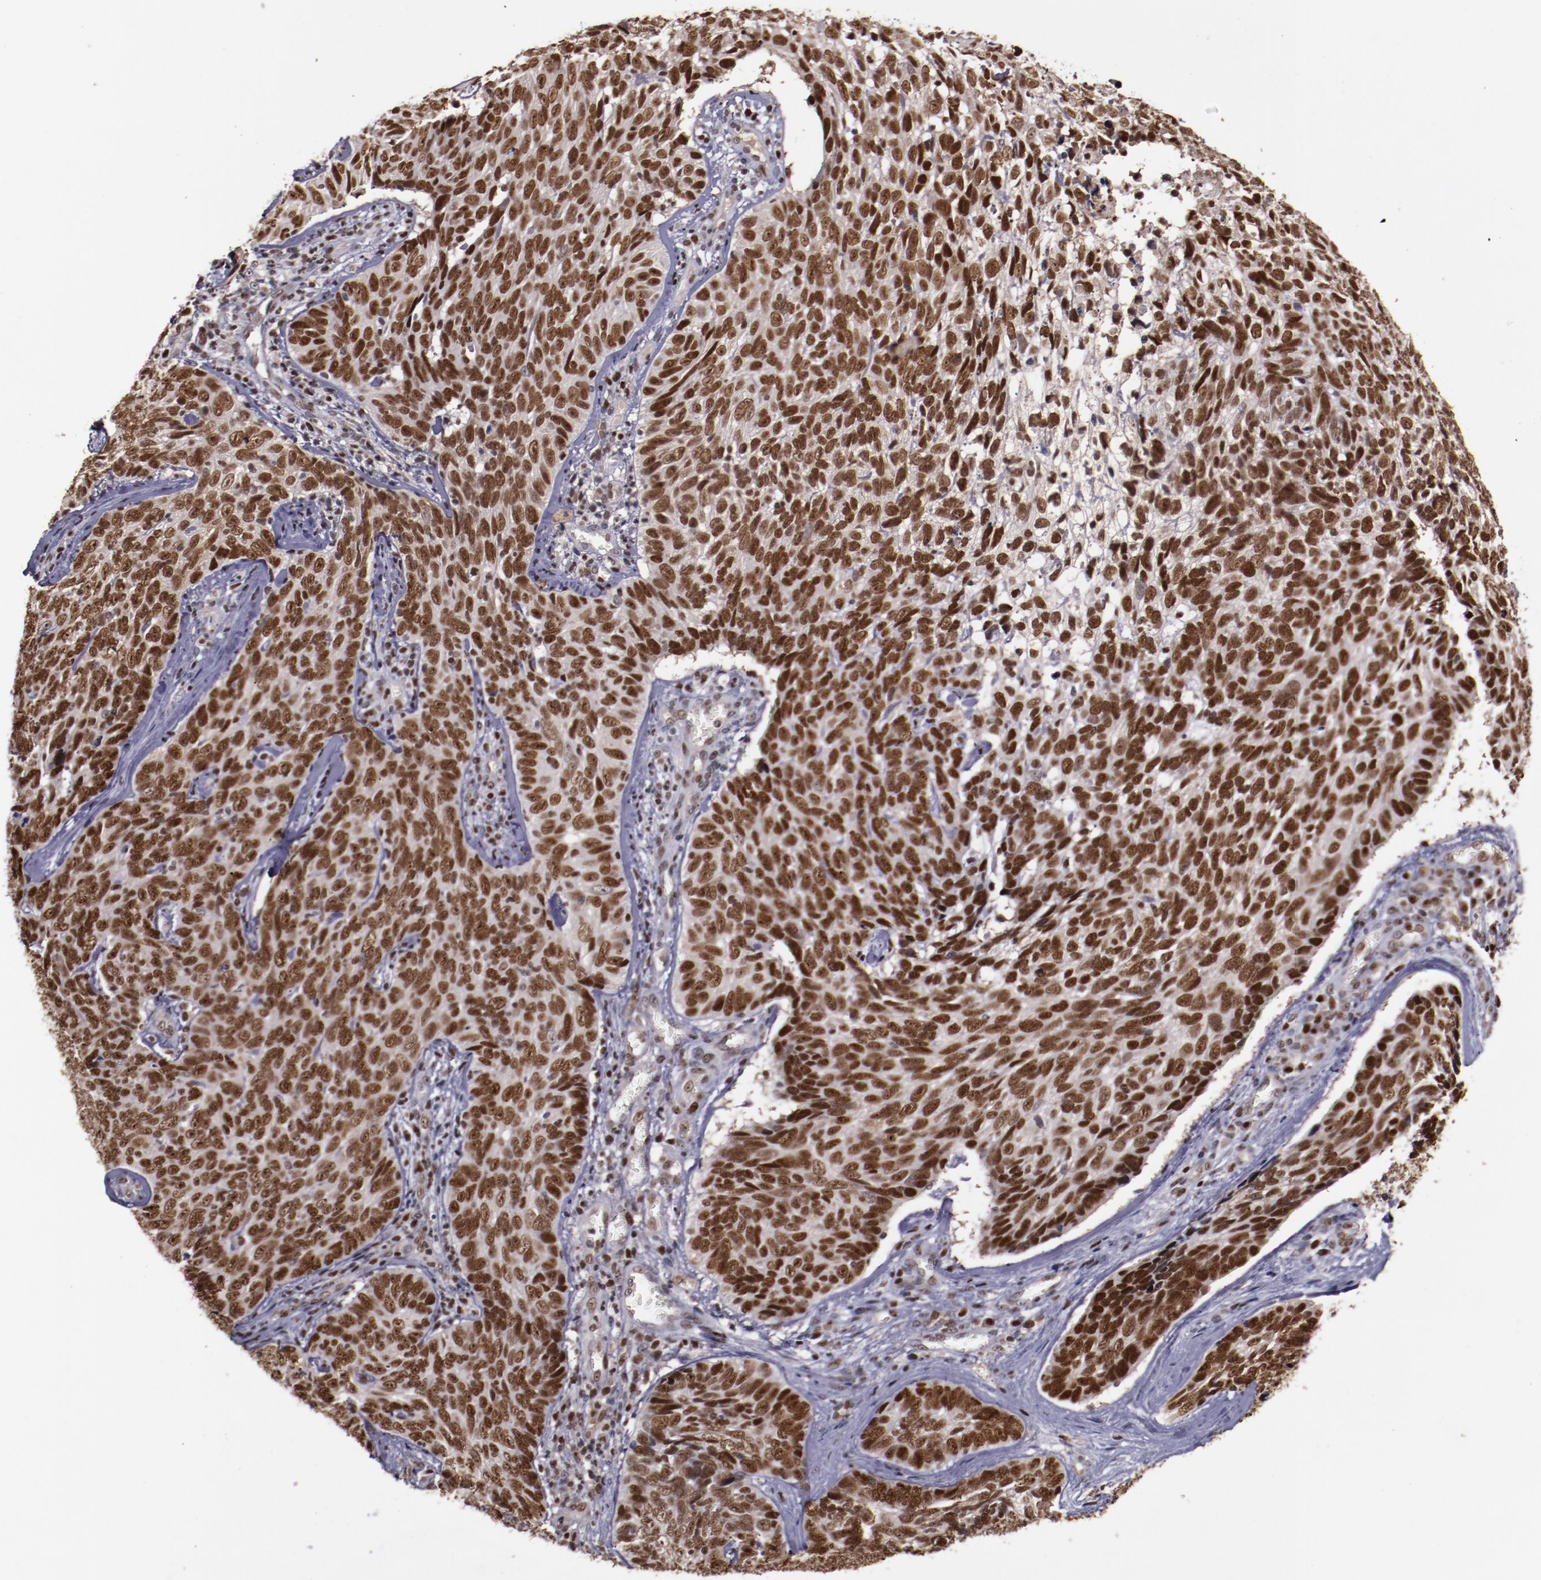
{"staining": {"intensity": "strong", "quantity": ">75%", "location": "nuclear"}, "tissue": "skin cancer", "cell_type": "Tumor cells", "image_type": "cancer", "snomed": [{"axis": "morphology", "description": "Basal cell carcinoma"}, {"axis": "topography", "description": "Skin"}], "caption": "IHC histopathology image of basal cell carcinoma (skin) stained for a protein (brown), which reveals high levels of strong nuclear positivity in about >75% of tumor cells.", "gene": "CHEK2", "patient": {"sex": "male", "age": 72}}